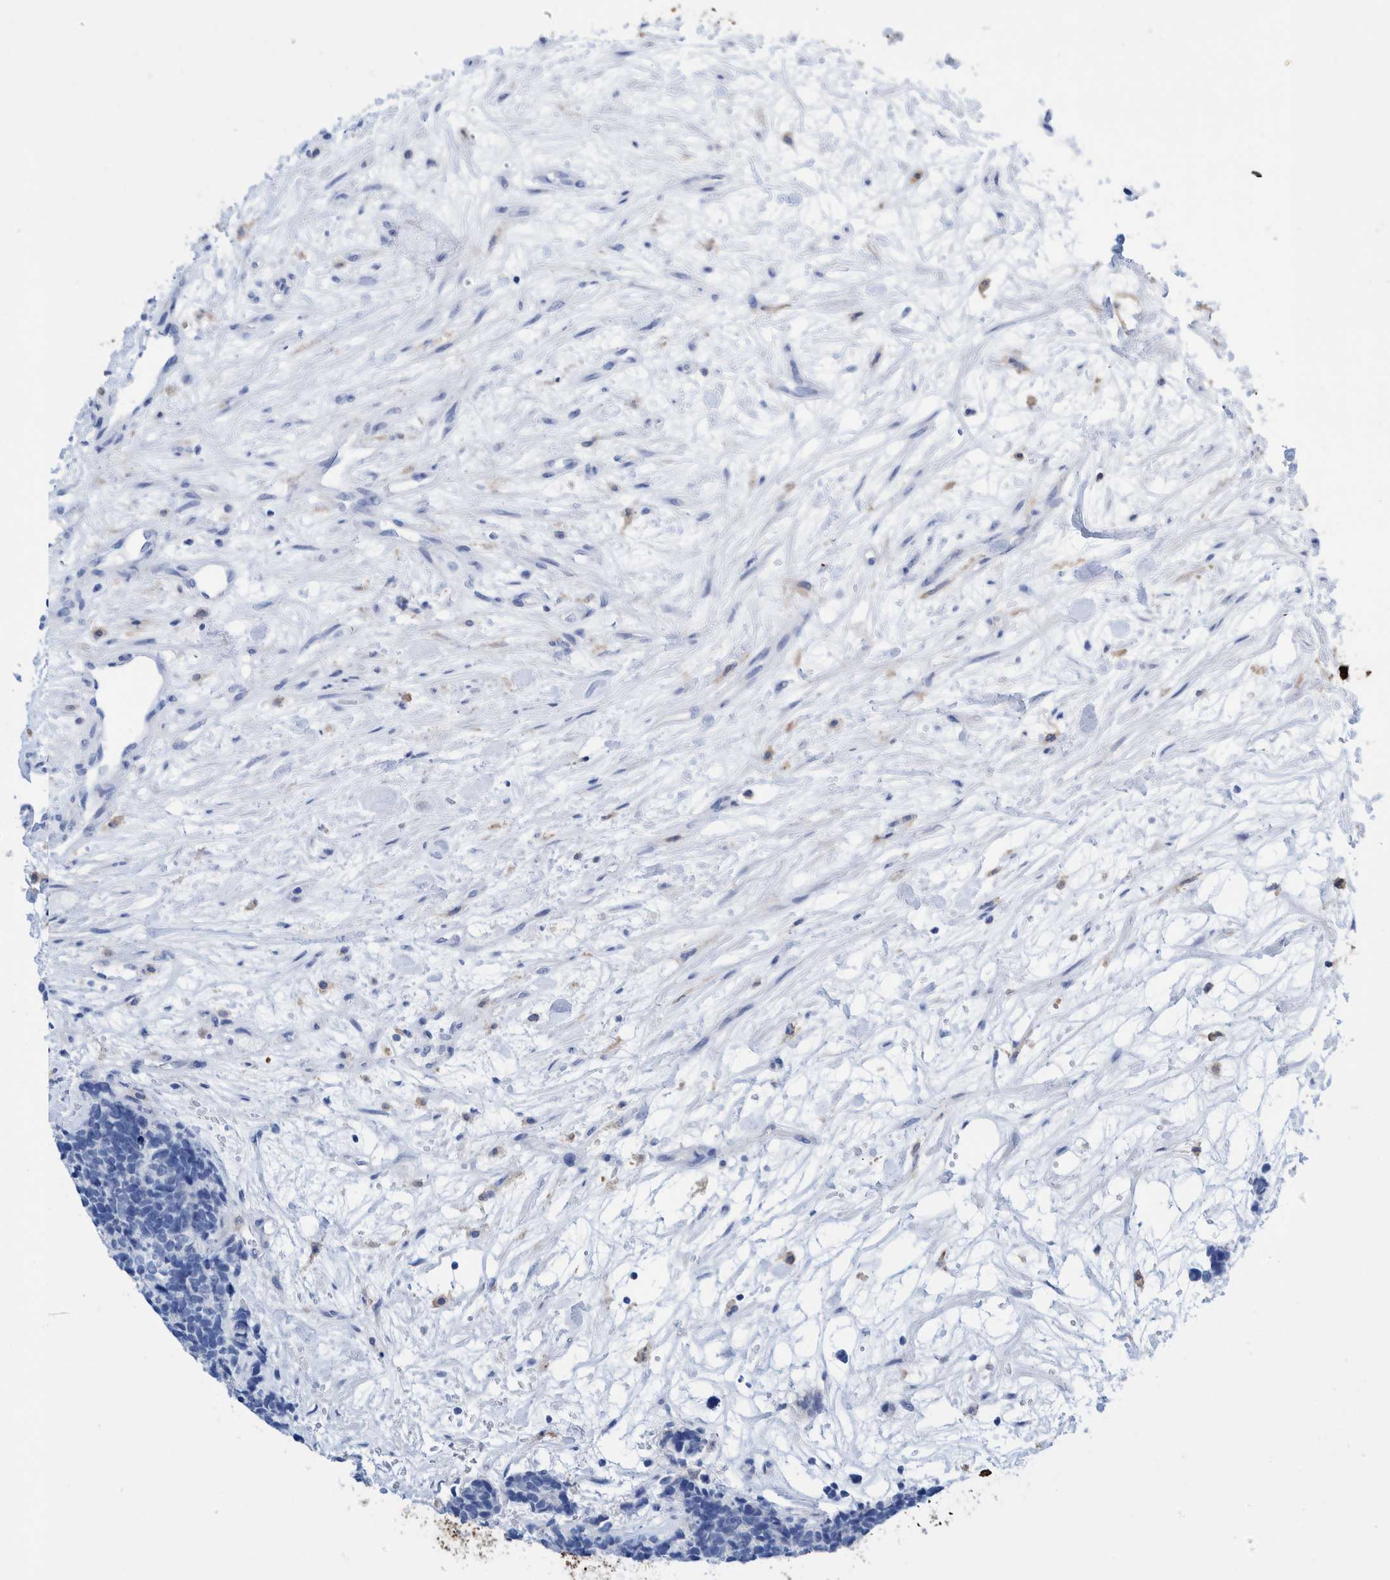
{"staining": {"intensity": "negative", "quantity": "none", "location": "none"}, "tissue": "carcinoid", "cell_type": "Tumor cells", "image_type": "cancer", "snomed": [{"axis": "morphology", "description": "Carcinoma, NOS"}, {"axis": "morphology", "description": "Carcinoid, malignant, NOS"}, {"axis": "topography", "description": "Urinary bladder"}], "caption": "An immunohistochemistry micrograph of carcinoid is shown. There is no staining in tumor cells of carcinoid.", "gene": "KRT14", "patient": {"sex": "male", "age": 57}}